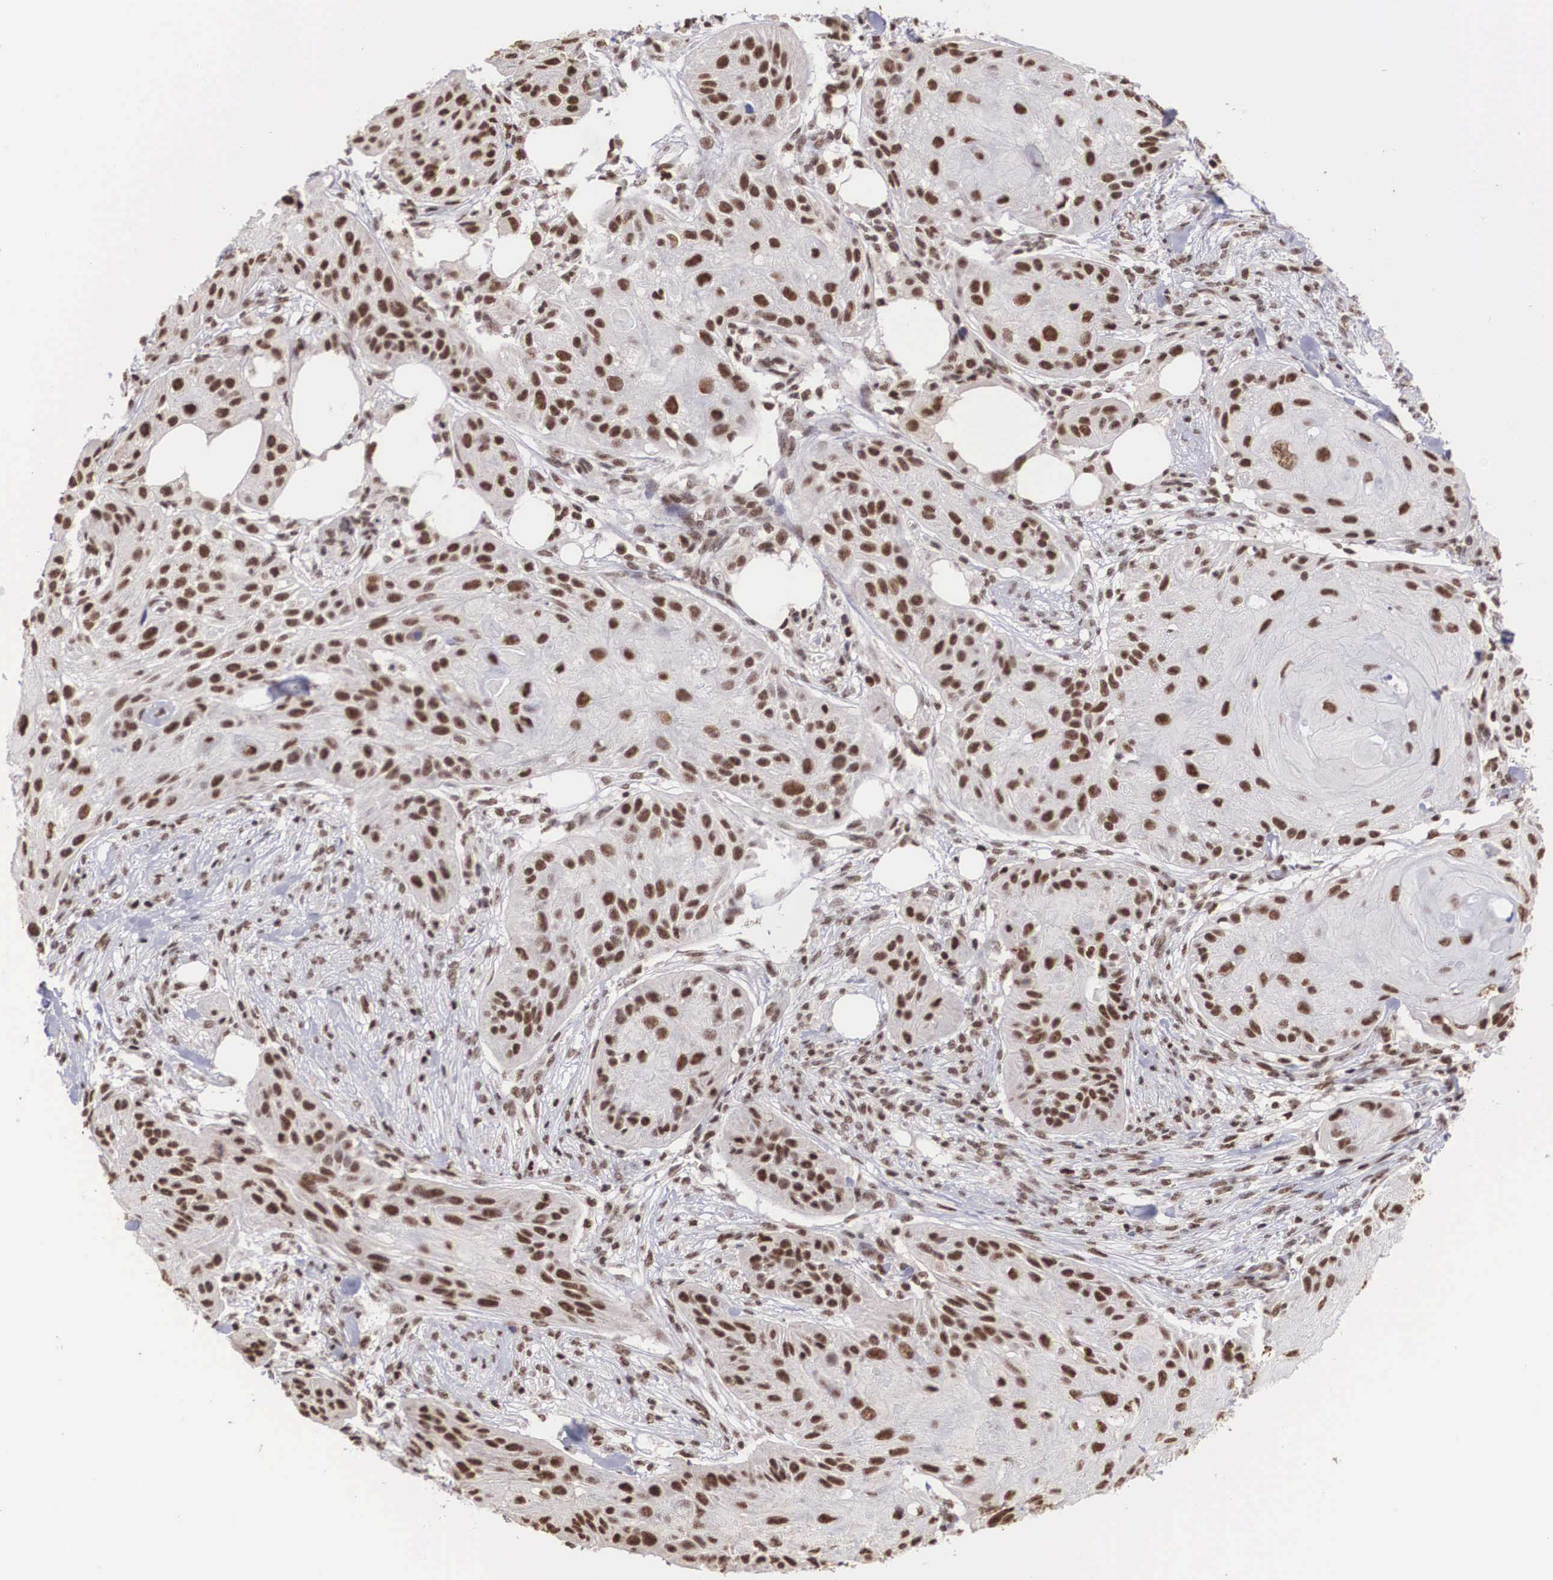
{"staining": {"intensity": "strong", "quantity": ">75%", "location": "nuclear"}, "tissue": "skin cancer", "cell_type": "Tumor cells", "image_type": "cancer", "snomed": [{"axis": "morphology", "description": "Squamous cell carcinoma, NOS"}, {"axis": "topography", "description": "Skin"}], "caption": "Protein staining of skin squamous cell carcinoma tissue exhibits strong nuclear expression in about >75% of tumor cells.", "gene": "HTATSF1", "patient": {"sex": "female", "age": 88}}